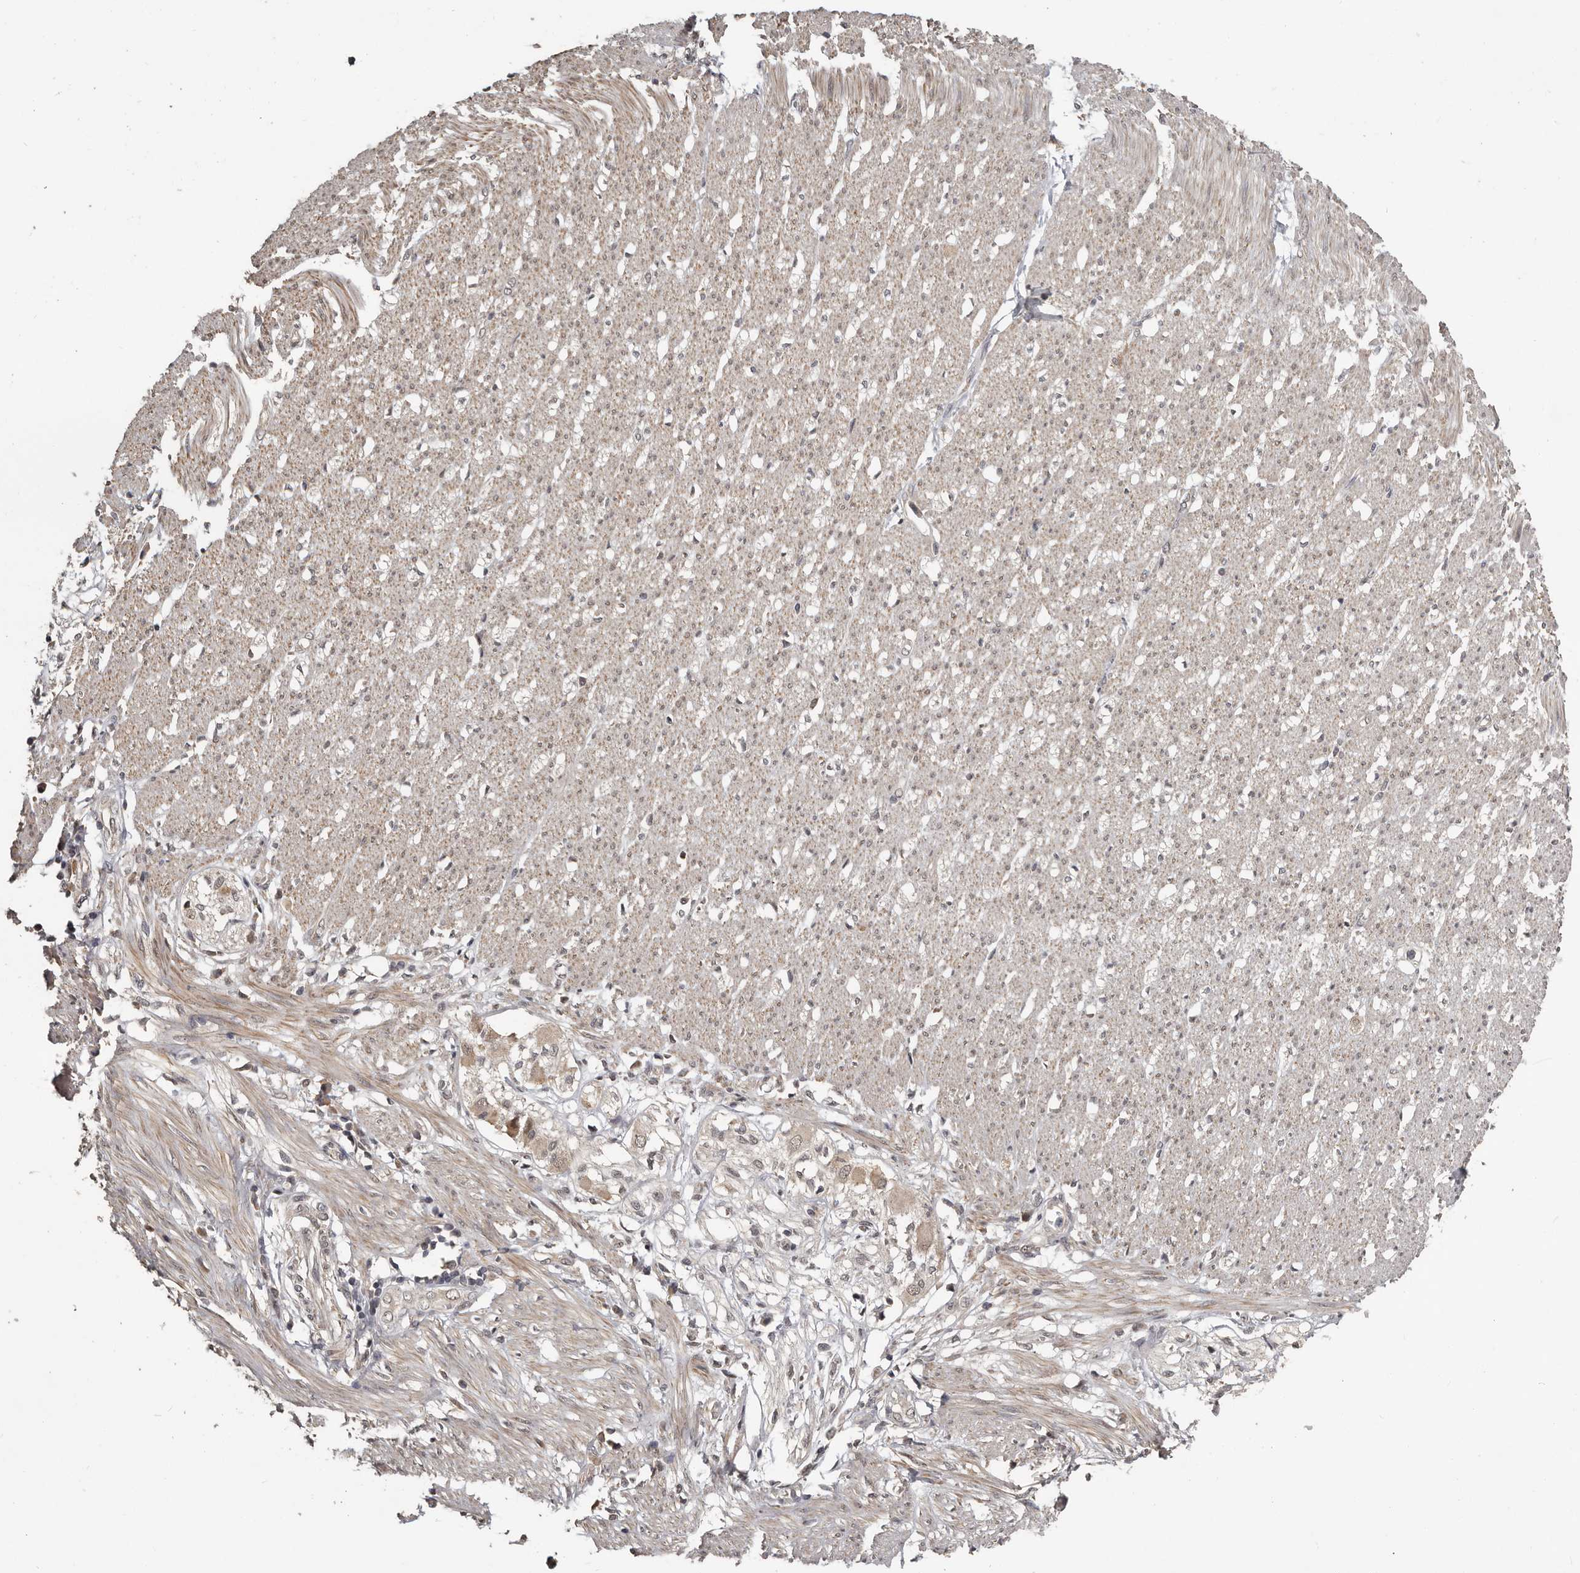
{"staining": {"intensity": "moderate", "quantity": "25%-75%", "location": "cytoplasmic/membranous"}, "tissue": "smooth muscle", "cell_type": "Smooth muscle cells", "image_type": "normal", "snomed": [{"axis": "morphology", "description": "Normal tissue, NOS"}, {"axis": "morphology", "description": "Adenocarcinoma, NOS"}, {"axis": "topography", "description": "Colon"}, {"axis": "topography", "description": "Peripheral nerve tissue"}], "caption": "Unremarkable smooth muscle was stained to show a protein in brown. There is medium levels of moderate cytoplasmic/membranous expression in about 25%-75% of smooth muscle cells. (DAB (3,3'-diaminobenzidine) = brown stain, brightfield microscopy at high magnification).", "gene": "ZFP14", "patient": {"sex": "male", "age": 14}}